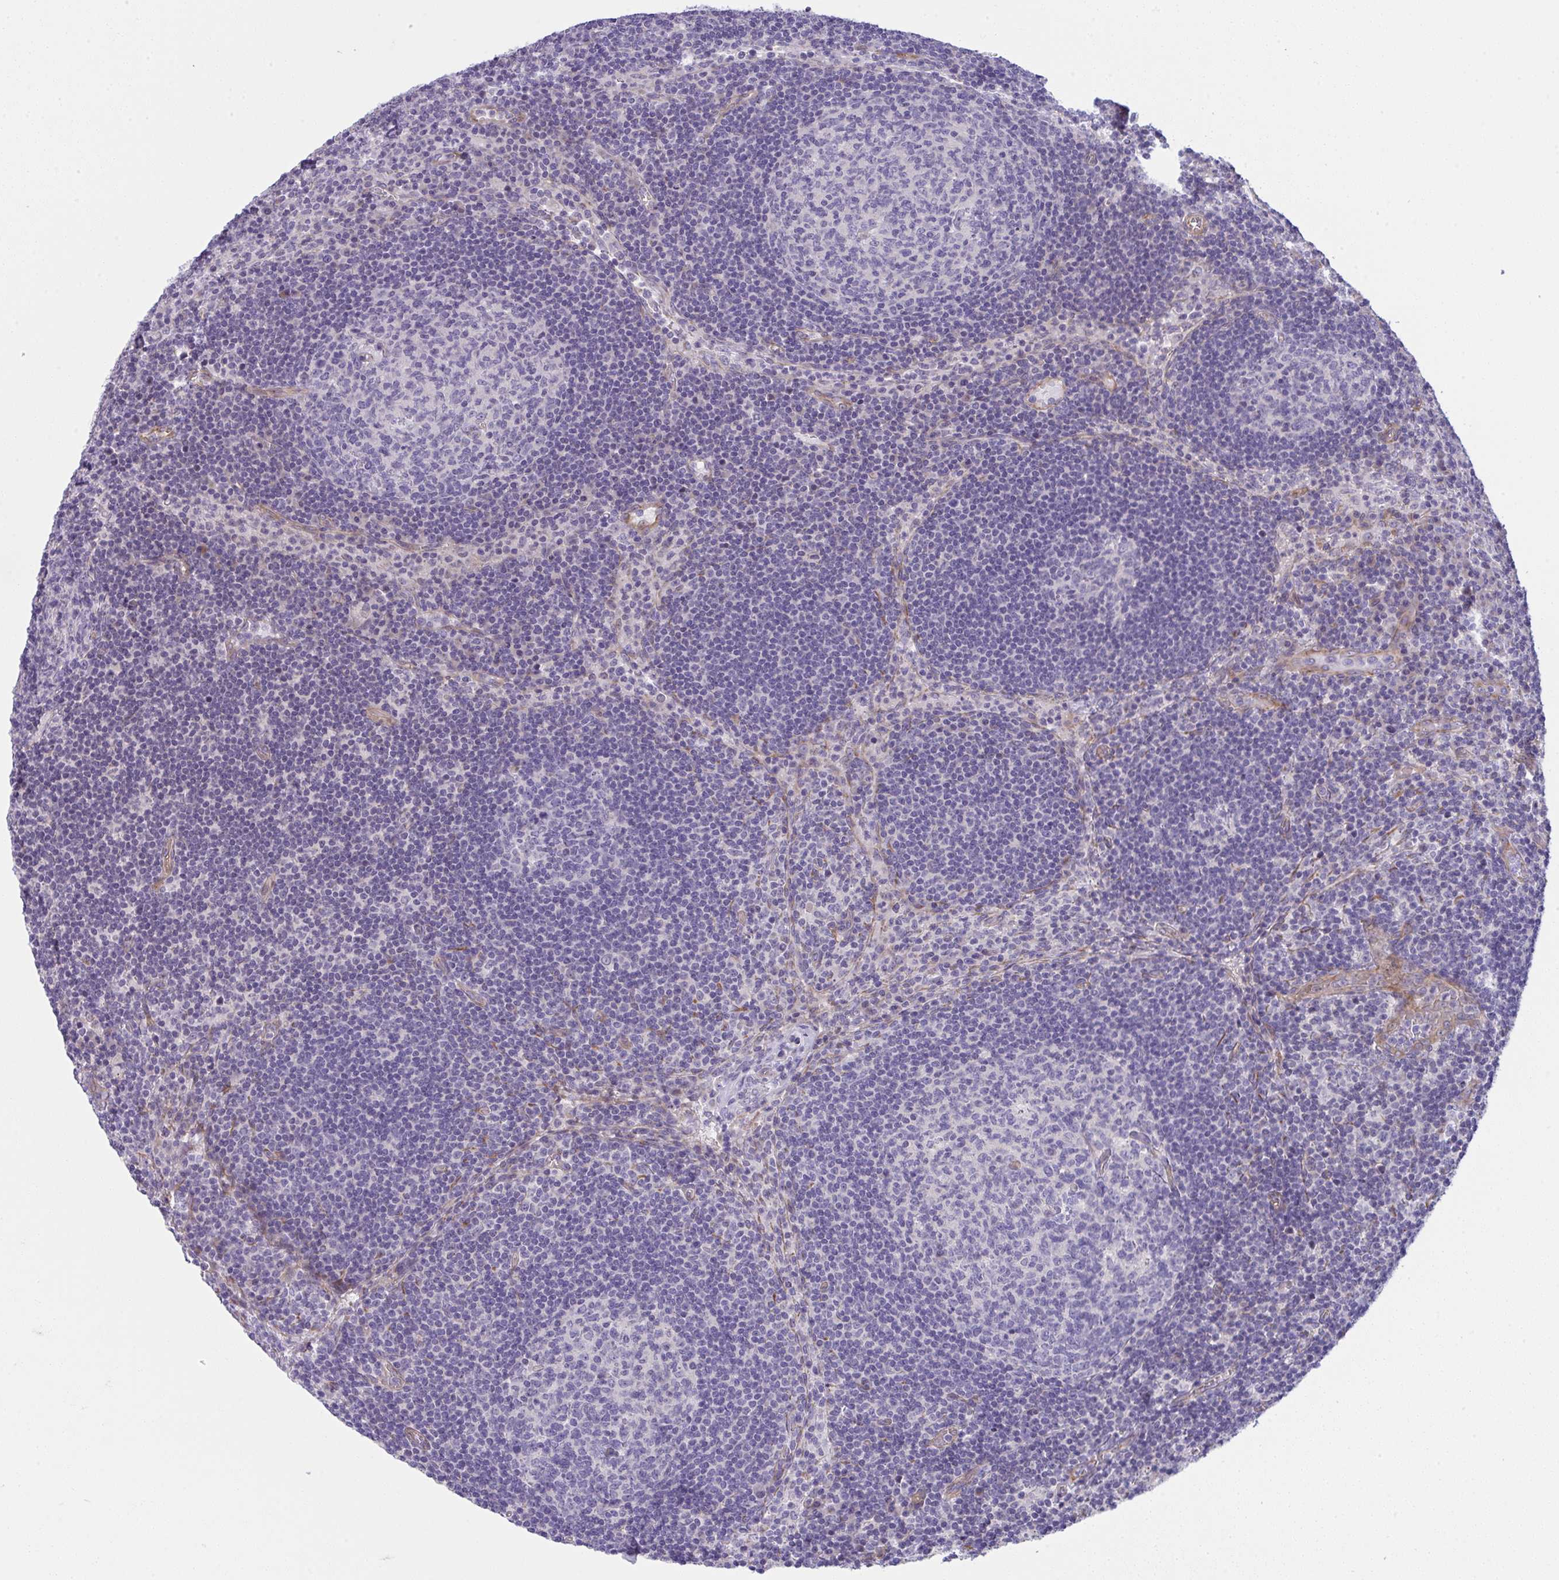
{"staining": {"intensity": "negative", "quantity": "none", "location": "none"}, "tissue": "lymph node", "cell_type": "Germinal center cells", "image_type": "normal", "snomed": [{"axis": "morphology", "description": "Normal tissue, NOS"}, {"axis": "topography", "description": "Lymph node"}], "caption": "This is a photomicrograph of immunohistochemistry staining of benign lymph node, which shows no expression in germinal center cells.", "gene": "MYL12A", "patient": {"sex": "male", "age": 67}}